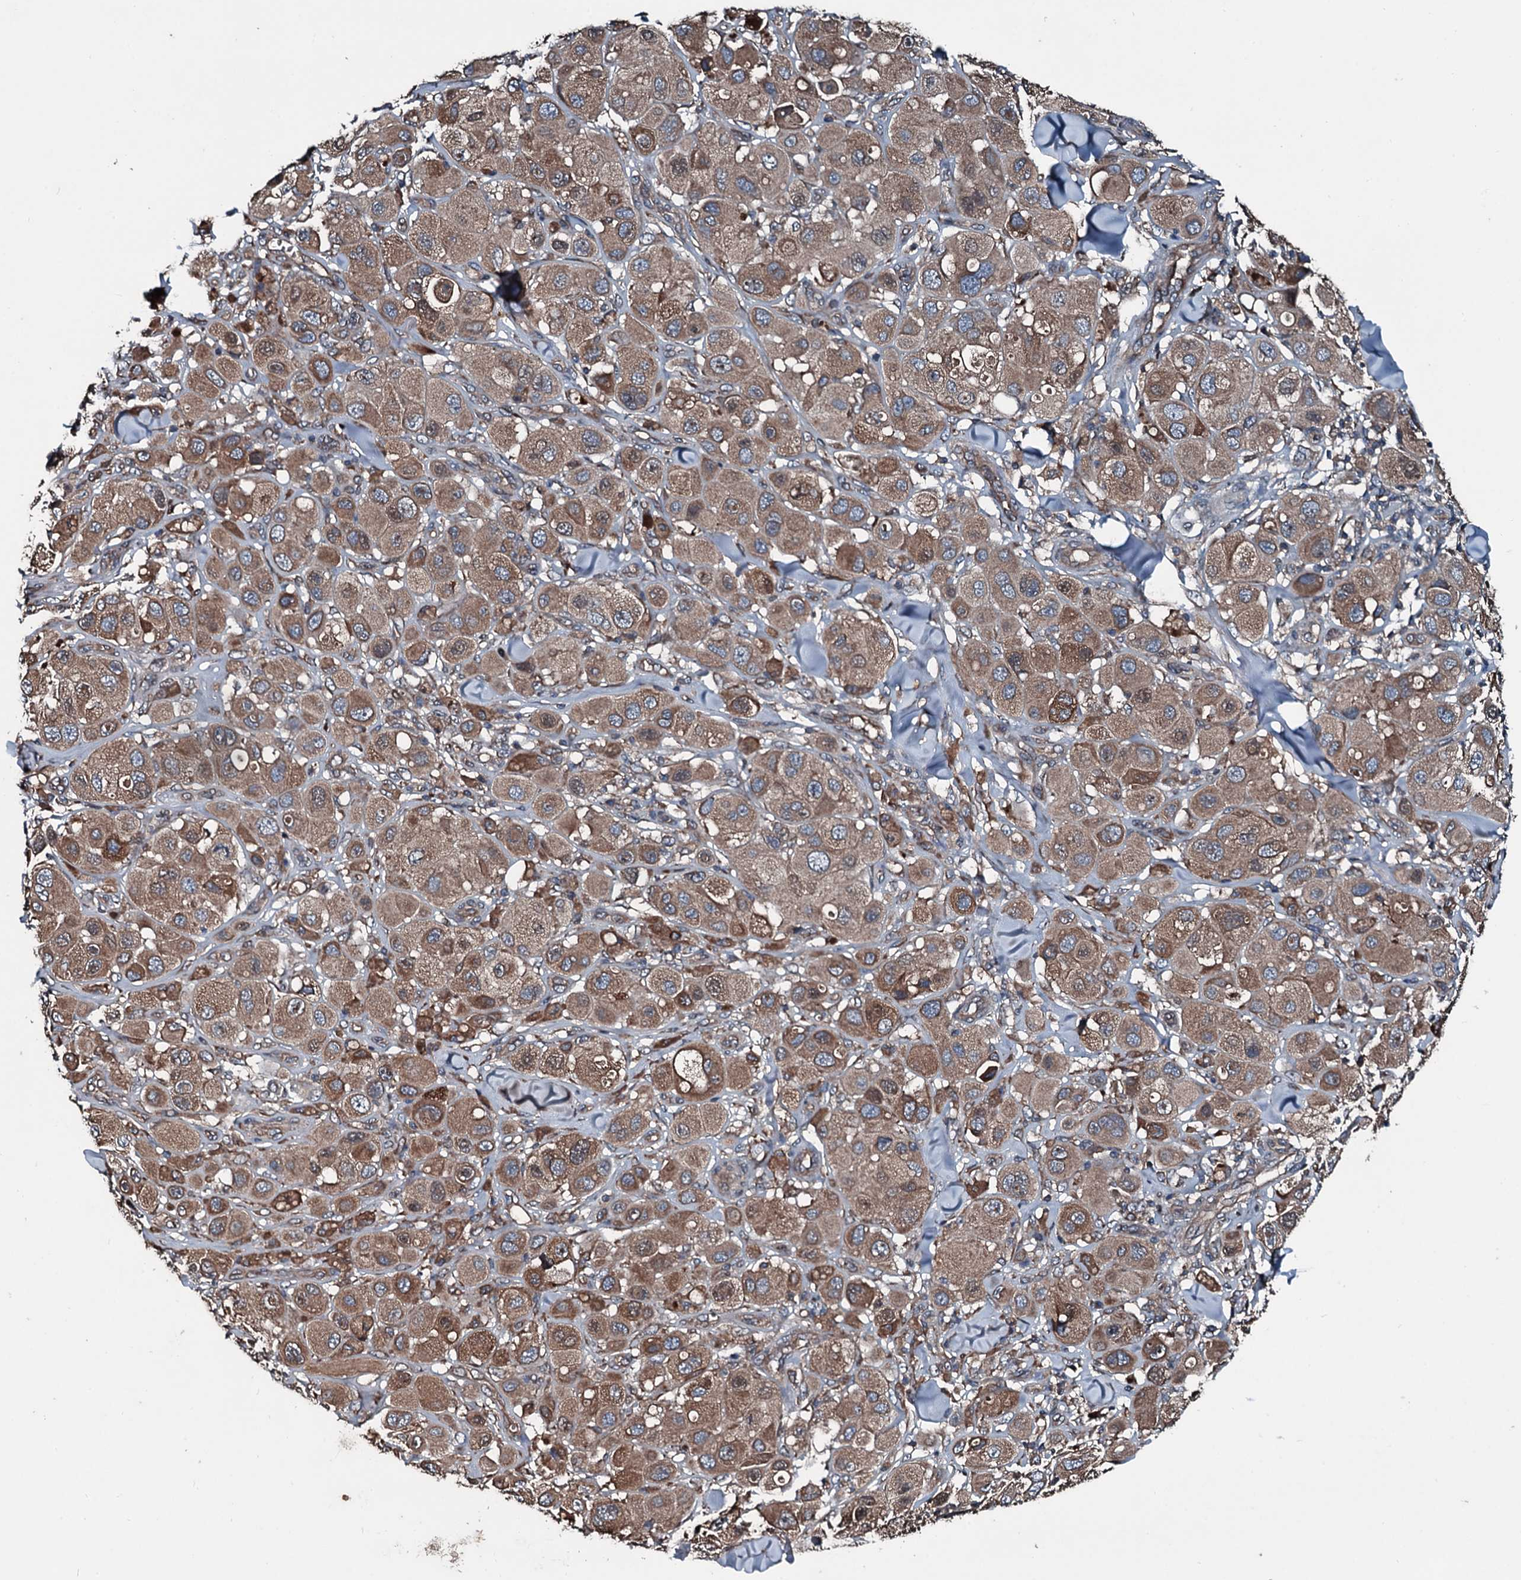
{"staining": {"intensity": "moderate", "quantity": ">75%", "location": "cytoplasmic/membranous"}, "tissue": "melanoma", "cell_type": "Tumor cells", "image_type": "cancer", "snomed": [{"axis": "morphology", "description": "Malignant melanoma, Metastatic site"}, {"axis": "topography", "description": "Skin"}], "caption": "Immunohistochemistry (DAB (3,3'-diaminobenzidine)) staining of malignant melanoma (metastatic site) exhibits moderate cytoplasmic/membranous protein expression in about >75% of tumor cells.", "gene": "AARS1", "patient": {"sex": "male", "age": 41}}